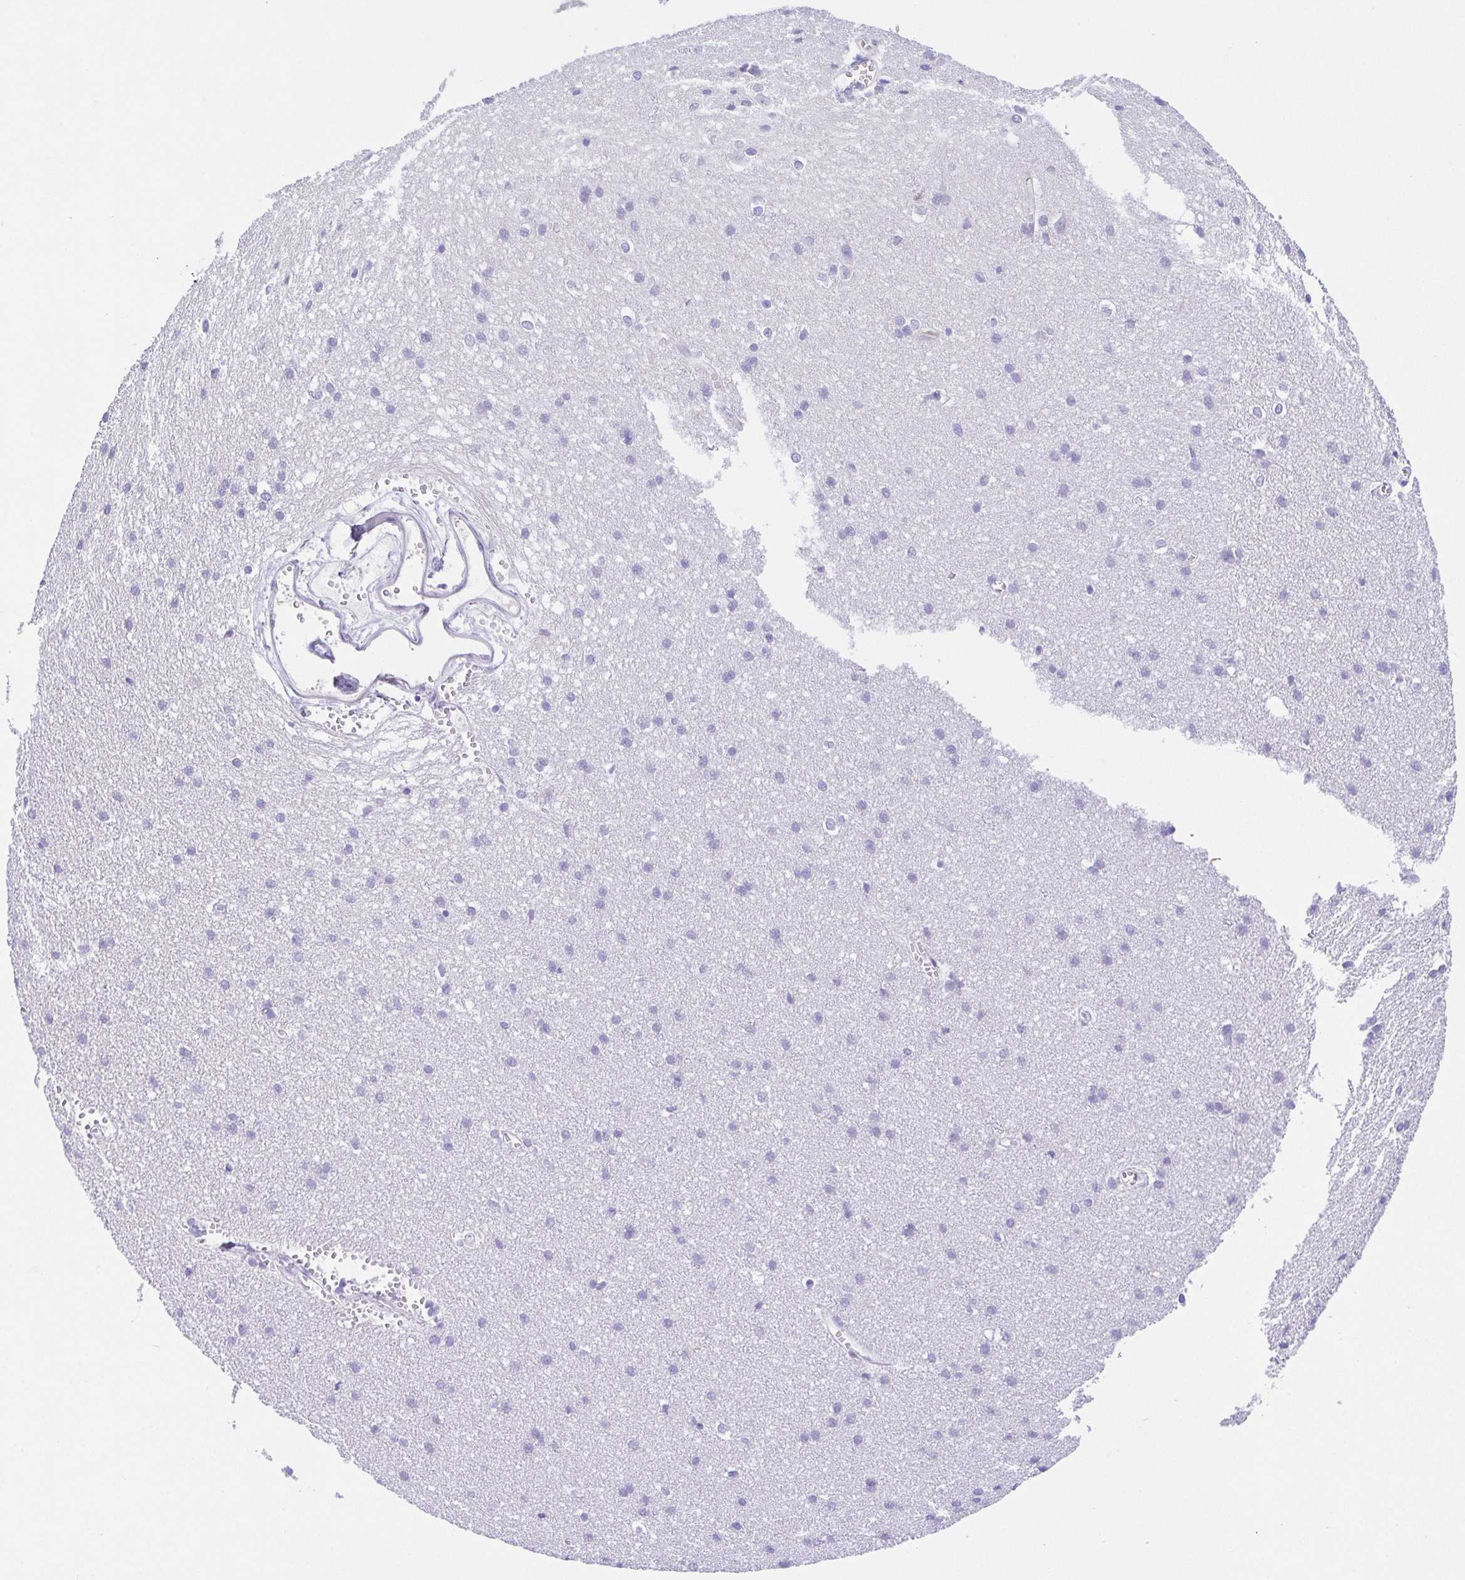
{"staining": {"intensity": "negative", "quantity": "none", "location": "none"}, "tissue": "cerebral cortex", "cell_type": "Endothelial cells", "image_type": "normal", "snomed": [{"axis": "morphology", "description": "Normal tissue, NOS"}, {"axis": "topography", "description": "Cerebral cortex"}], "caption": "This is a histopathology image of IHC staining of benign cerebral cortex, which shows no positivity in endothelial cells. (DAB IHC visualized using brightfield microscopy, high magnification).", "gene": "SPATA4", "patient": {"sex": "male", "age": 37}}